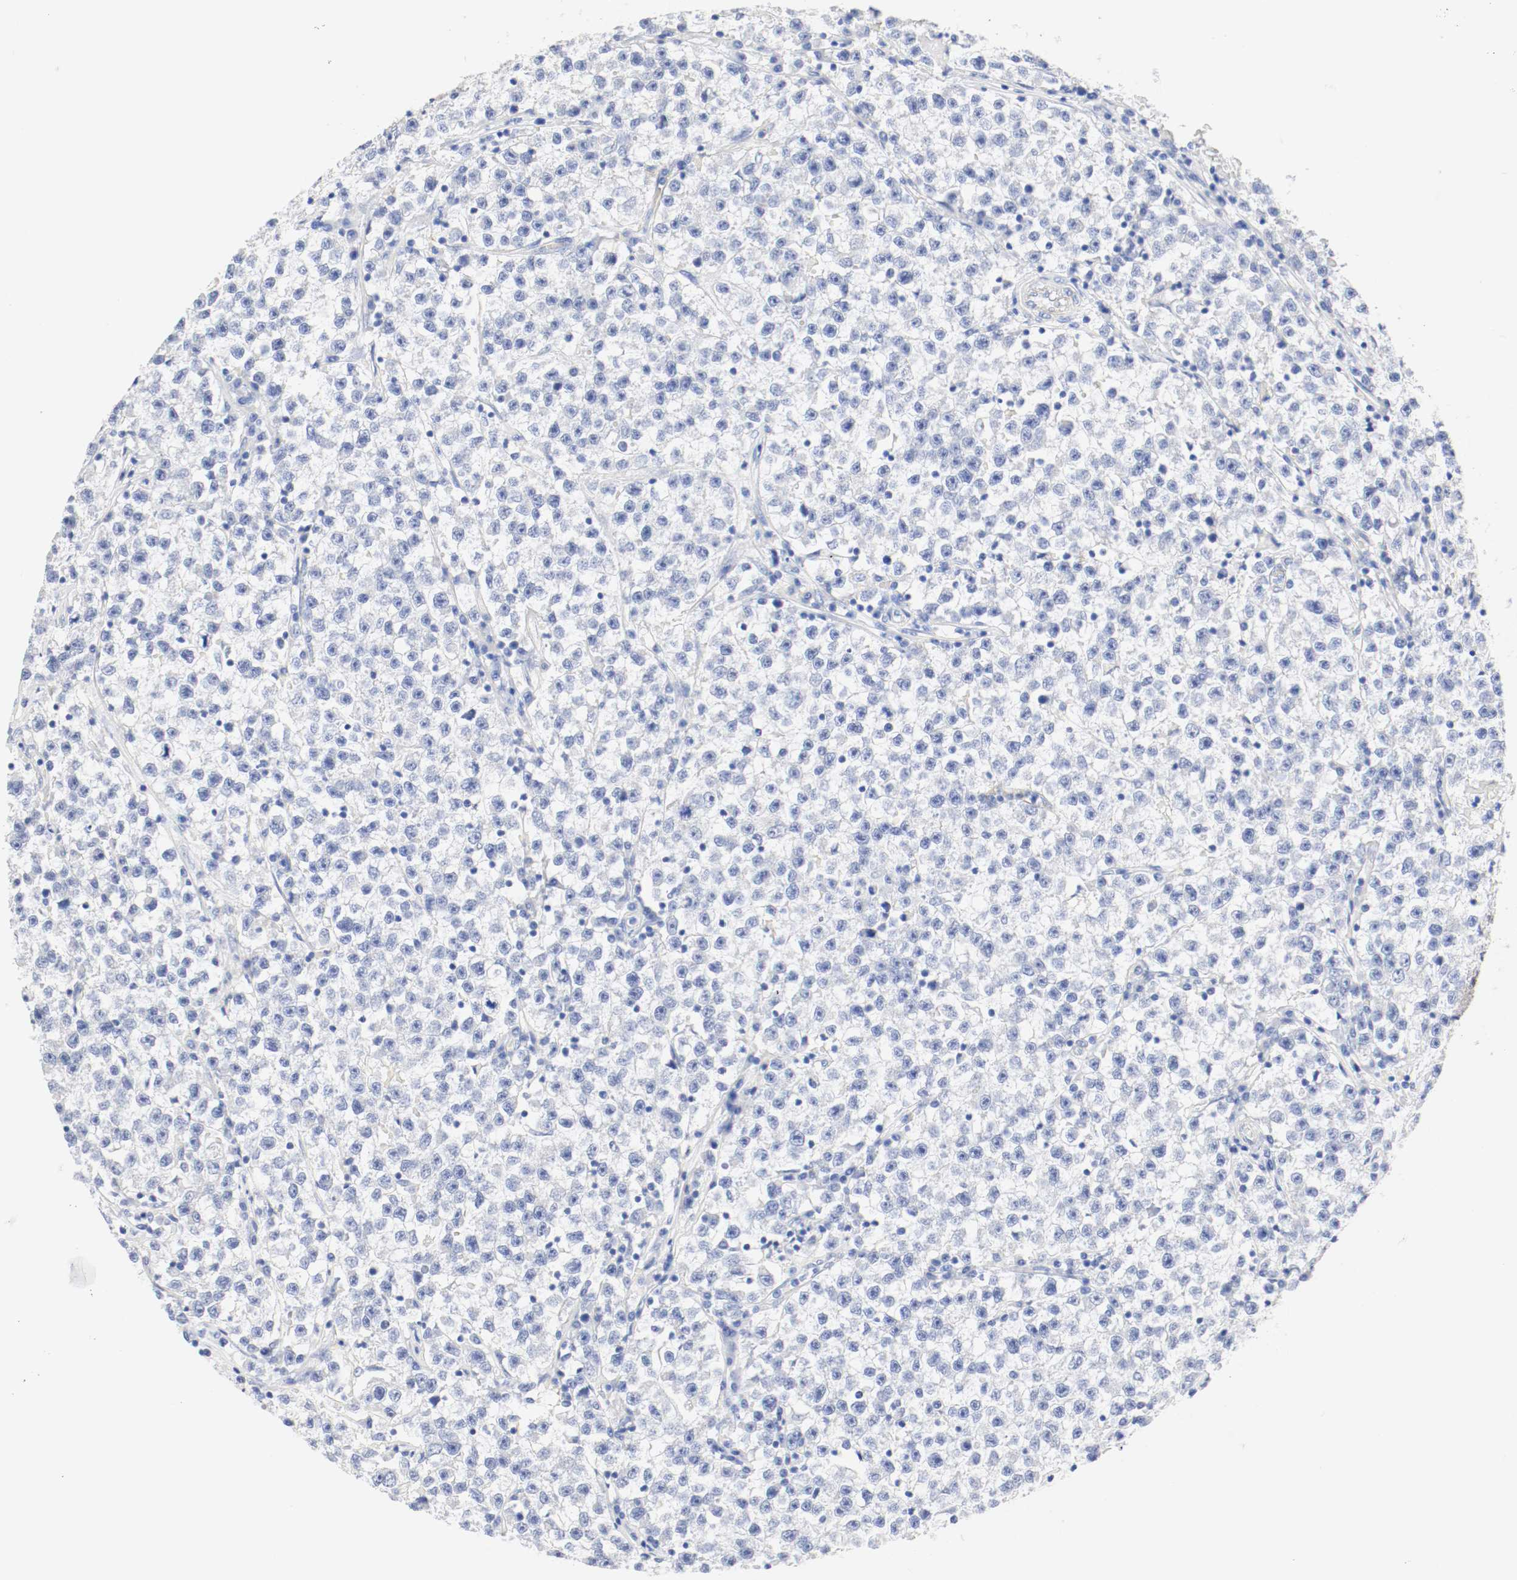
{"staining": {"intensity": "negative", "quantity": "none", "location": "none"}, "tissue": "testis cancer", "cell_type": "Tumor cells", "image_type": "cancer", "snomed": [{"axis": "morphology", "description": "Seminoma, NOS"}, {"axis": "topography", "description": "Testis"}], "caption": "Immunohistochemistry (IHC) of human testis cancer (seminoma) displays no expression in tumor cells.", "gene": "GIT1", "patient": {"sex": "male", "age": 22}}